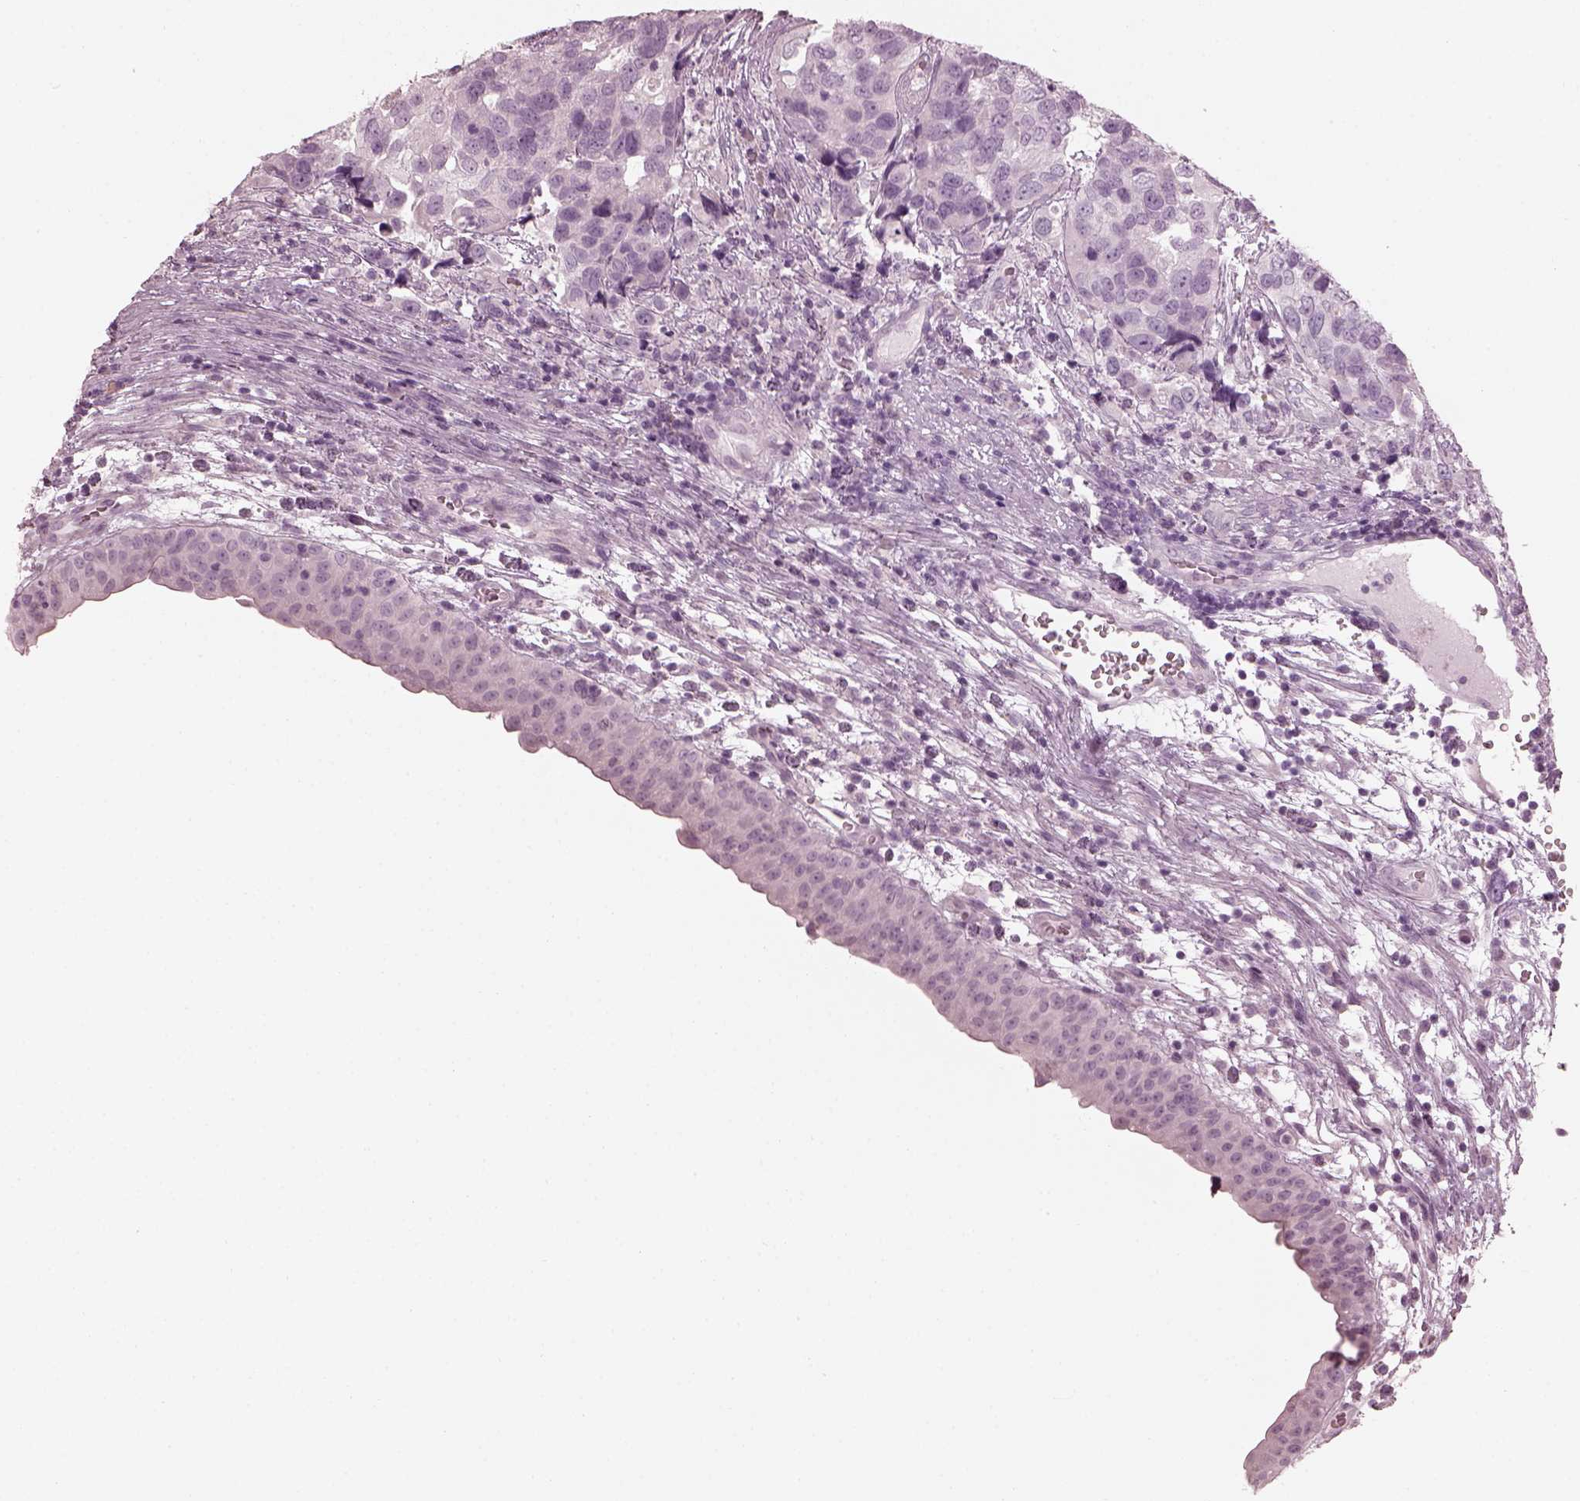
{"staining": {"intensity": "negative", "quantity": "none", "location": "none"}, "tissue": "urothelial cancer", "cell_type": "Tumor cells", "image_type": "cancer", "snomed": [{"axis": "morphology", "description": "Urothelial carcinoma, High grade"}, {"axis": "topography", "description": "Urinary bladder"}], "caption": "Tumor cells are negative for protein expression in human urothelial cancer. (DAB (3,3'-diaminobenzidine) immunohistochemistry visualized using brightfield microscopy, high magnification).", "gene": "SAXO2", "patient": {"sex": "male", "age": 60}}